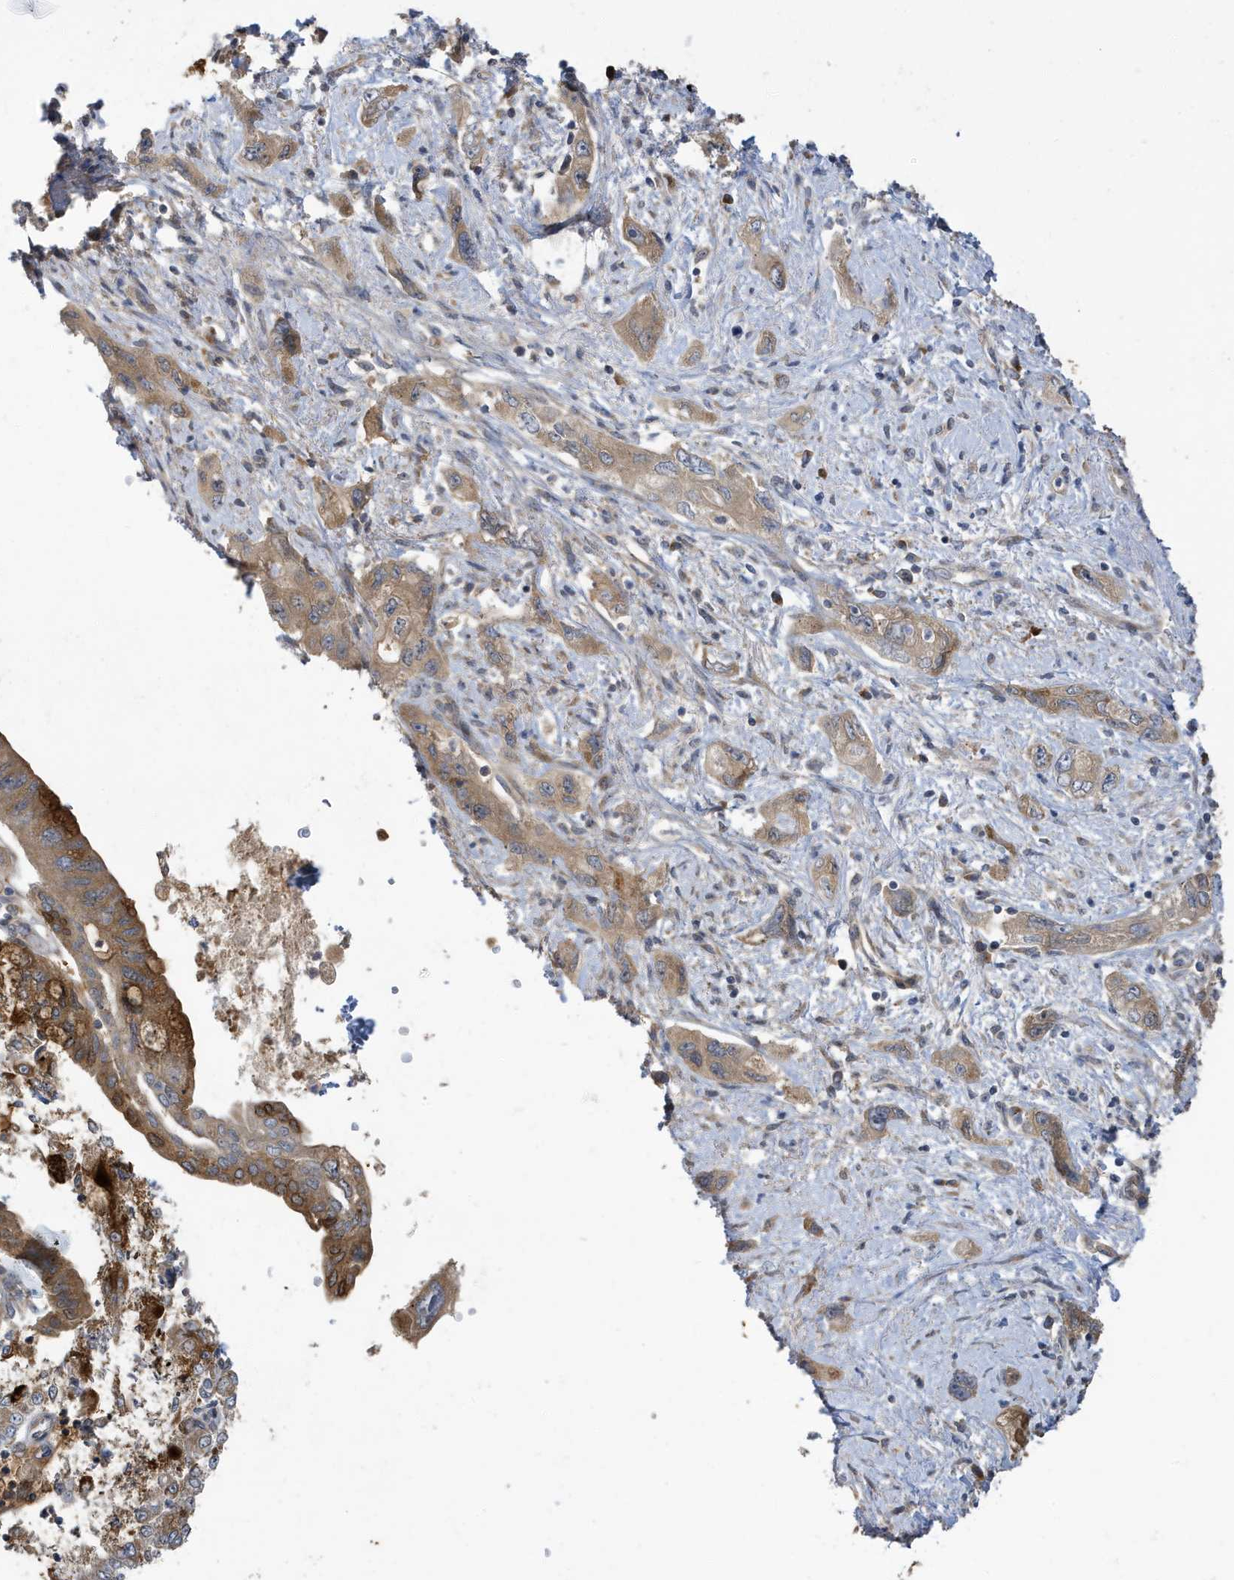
{"staining": {"intensity": "moderate", "quantity": "25%-75%", "location": "cytoplasmic/membranous"}, "tissue": "pancreatic cancer", "cell_type": "Tumor cells", "image_type": "cancer", "snomed": [{"axis": "morphology", "description": "Adenocarcinoma, NOS"}, {"axis": "topography", "description": "Pancreas"}], "caption": "This micrograph exhibits adenocarcinoma (pancreatic) stained with immunohistochemistry (IHC) to label a protein in brown. The cytoplasmic/membranous of tumor cells show moderate positivity for the protein. Nuclei are counter-stained blue.", "gene": "LAPTM4A", "patient": {"sex": "female", "age": 73}}